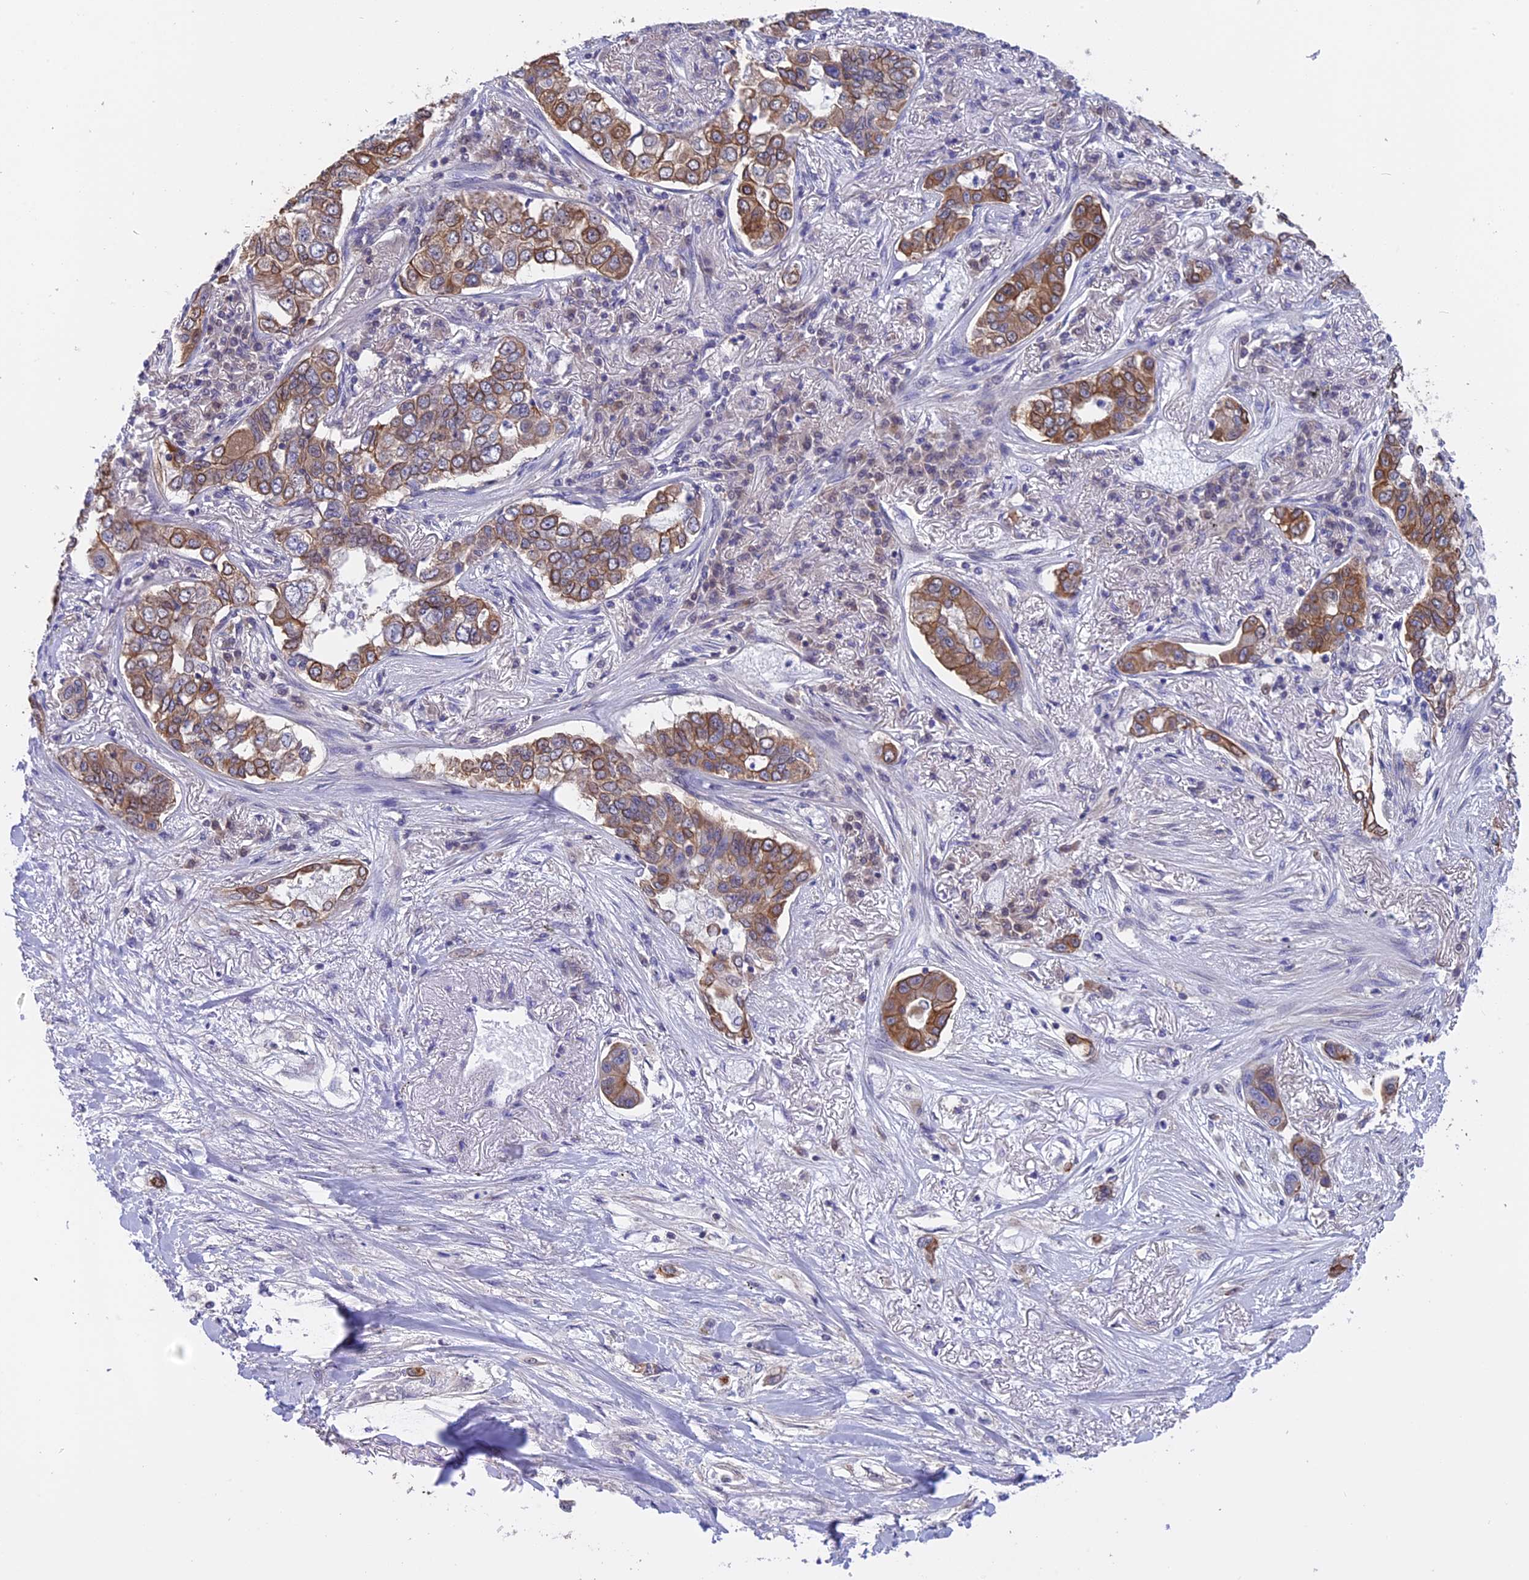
{"staining": {"intensity": "moderate", "quantity": ">75%", "location": "cytoplasmic/membranous"}, "tissue": "lung cancer", "cell_type": "Tumor cells", "image_type": "cancer", "snomed": [{"axis": "morphology", "description": "Adenocarcinoma, NOS"}, {"axis": "topography", "description": "Lung"}], "caption": "About >75% of tumor cells in lung cancer exhibit moderate cytoplasmic/membranous protein expression as visualized by brown immunohistochemical staining.", "gene": "STUB1", "patient": {"sex": "male", "age": 49}}